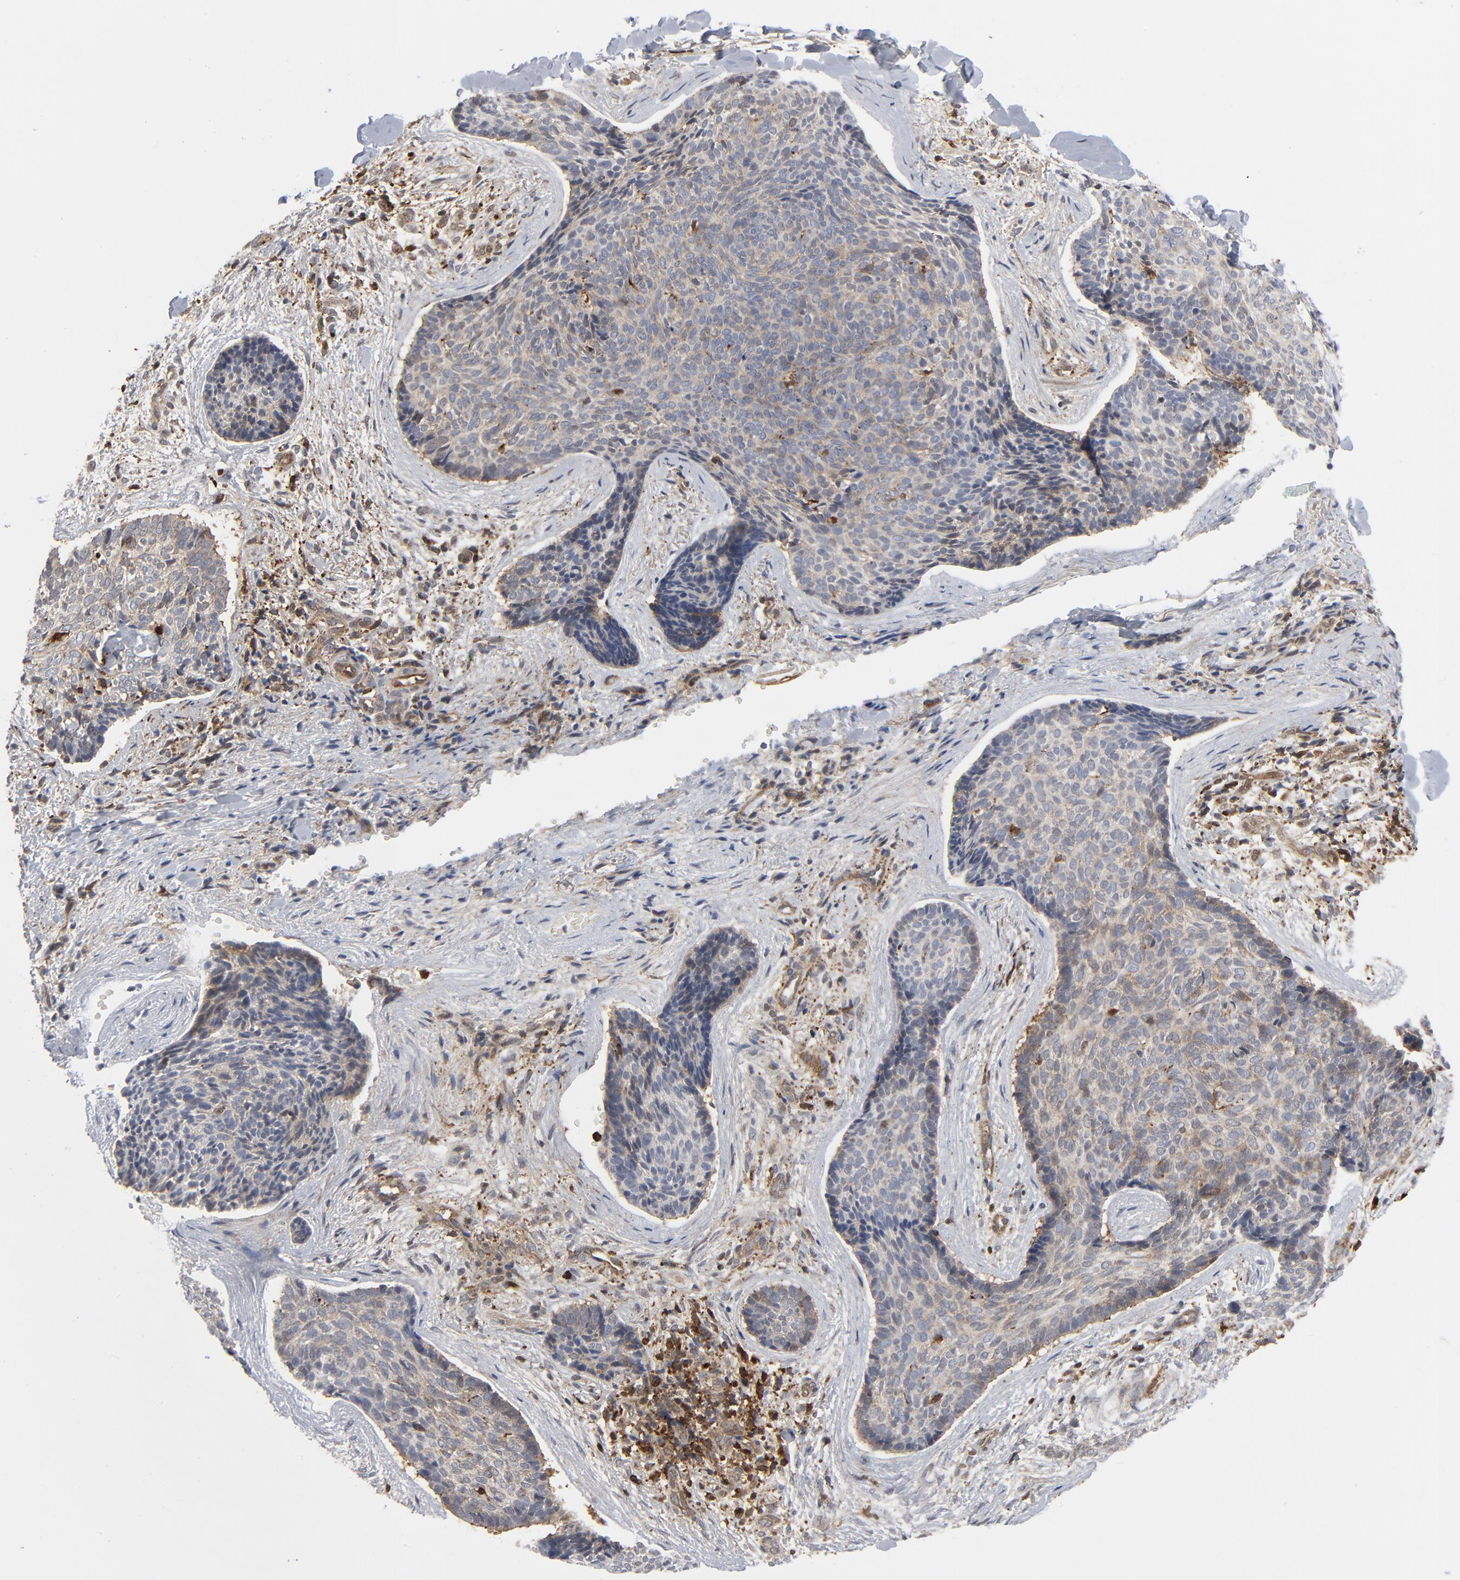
{"staining": {"intensity": "weak", "quantity": ">75%", "location": "cytoplasmic/membranous"}, "tissue": "skin cancer", "cell_type": "Tumor cells", "image_type": "cancer", "snomed": [{"axis": "morphology", "description": "Normal tissue, NOS"}, {"axis": "morphology", "description": "Basal cell carcinoma"}, {"axis": "topography", "description": "Skin"}], "caption": "Tumor cells show low levels of weak cytoplasmic/membranous positivity in approximately >75% of cells in skin cancer.", "gene": "YES1", "patient": {"sex": "female", "age": 57}}